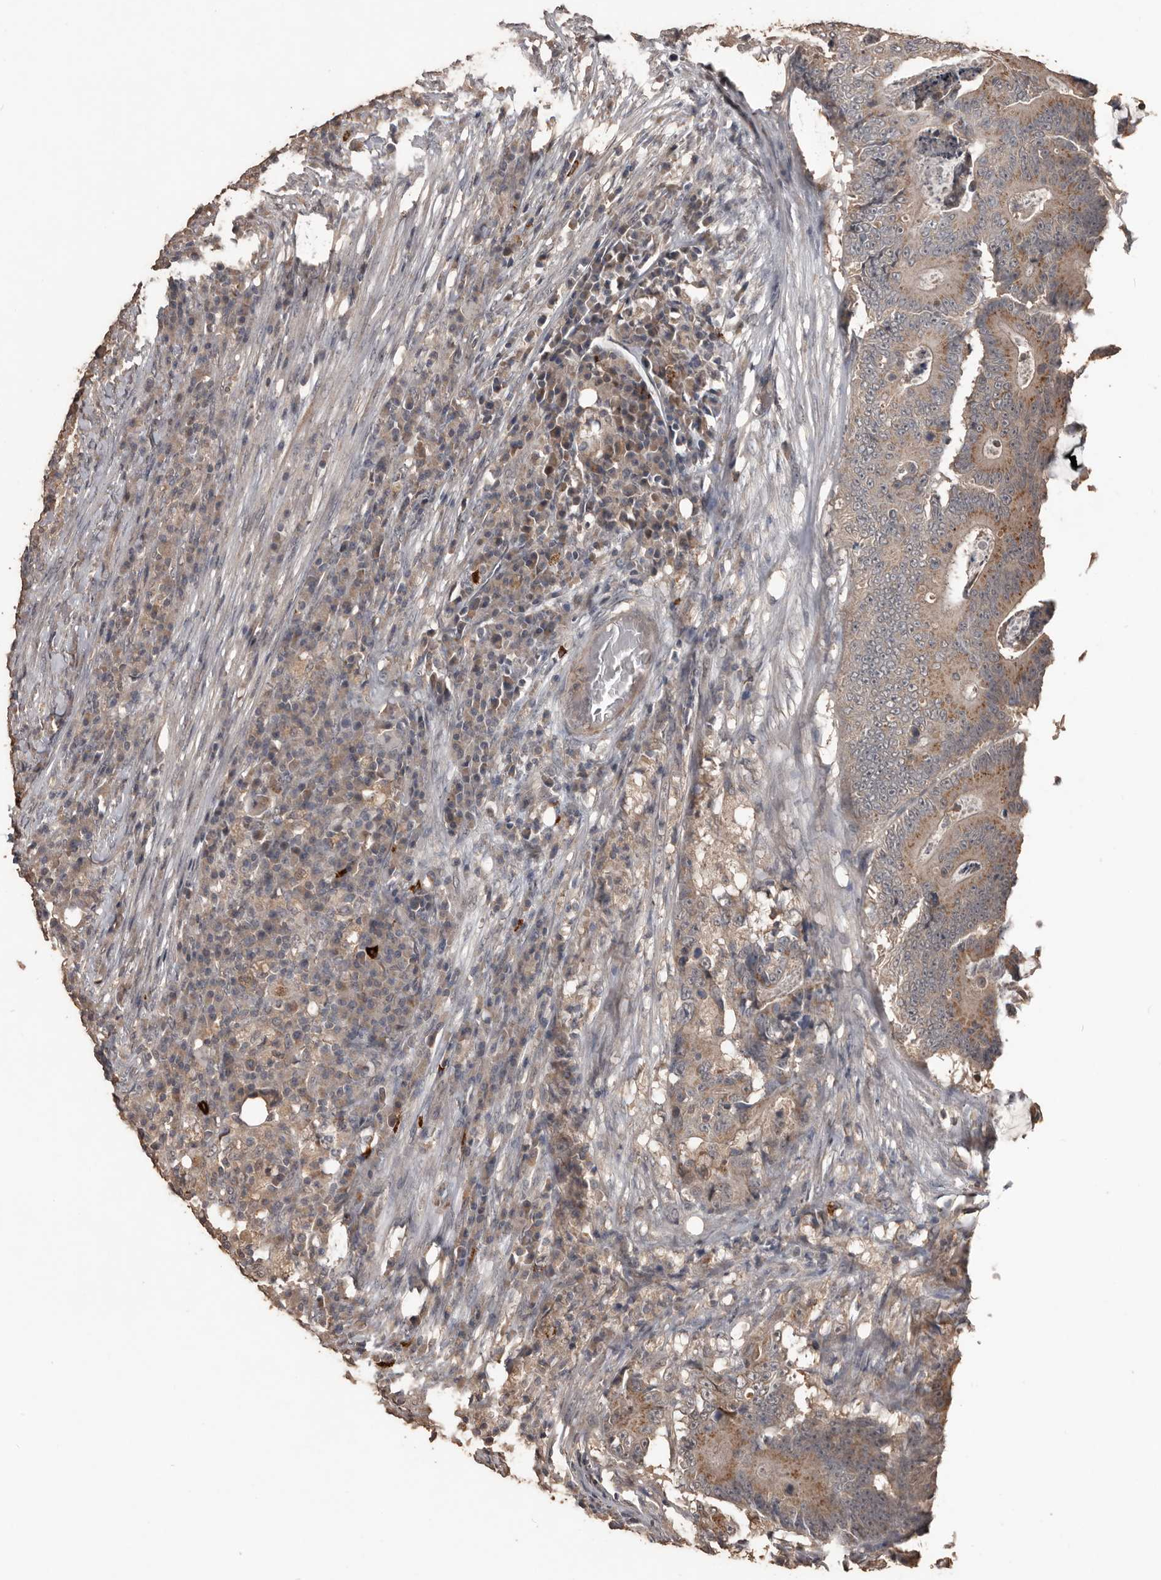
{"staining": {"intensity": "weak", "quantity": ">75%", "location": "cytoplasmic/membranous"}, "tissue": "colorectal cancer", "cell_type": "Tumor cells", "image_type": "cancer", "snomed": [{"axis": "morphology", "description": "Adenocarcinoma, NOS"}, {"axis": "topography", "description": "Colon"}], "caption": "Colorectal adenocarcinoma stained with a brown dye displays weak cytoplasmic/membranous positive positivity in about >75% of tumor cells.", "gene": "BAMBI", "patient": {"sex": "male", "age": 83}}